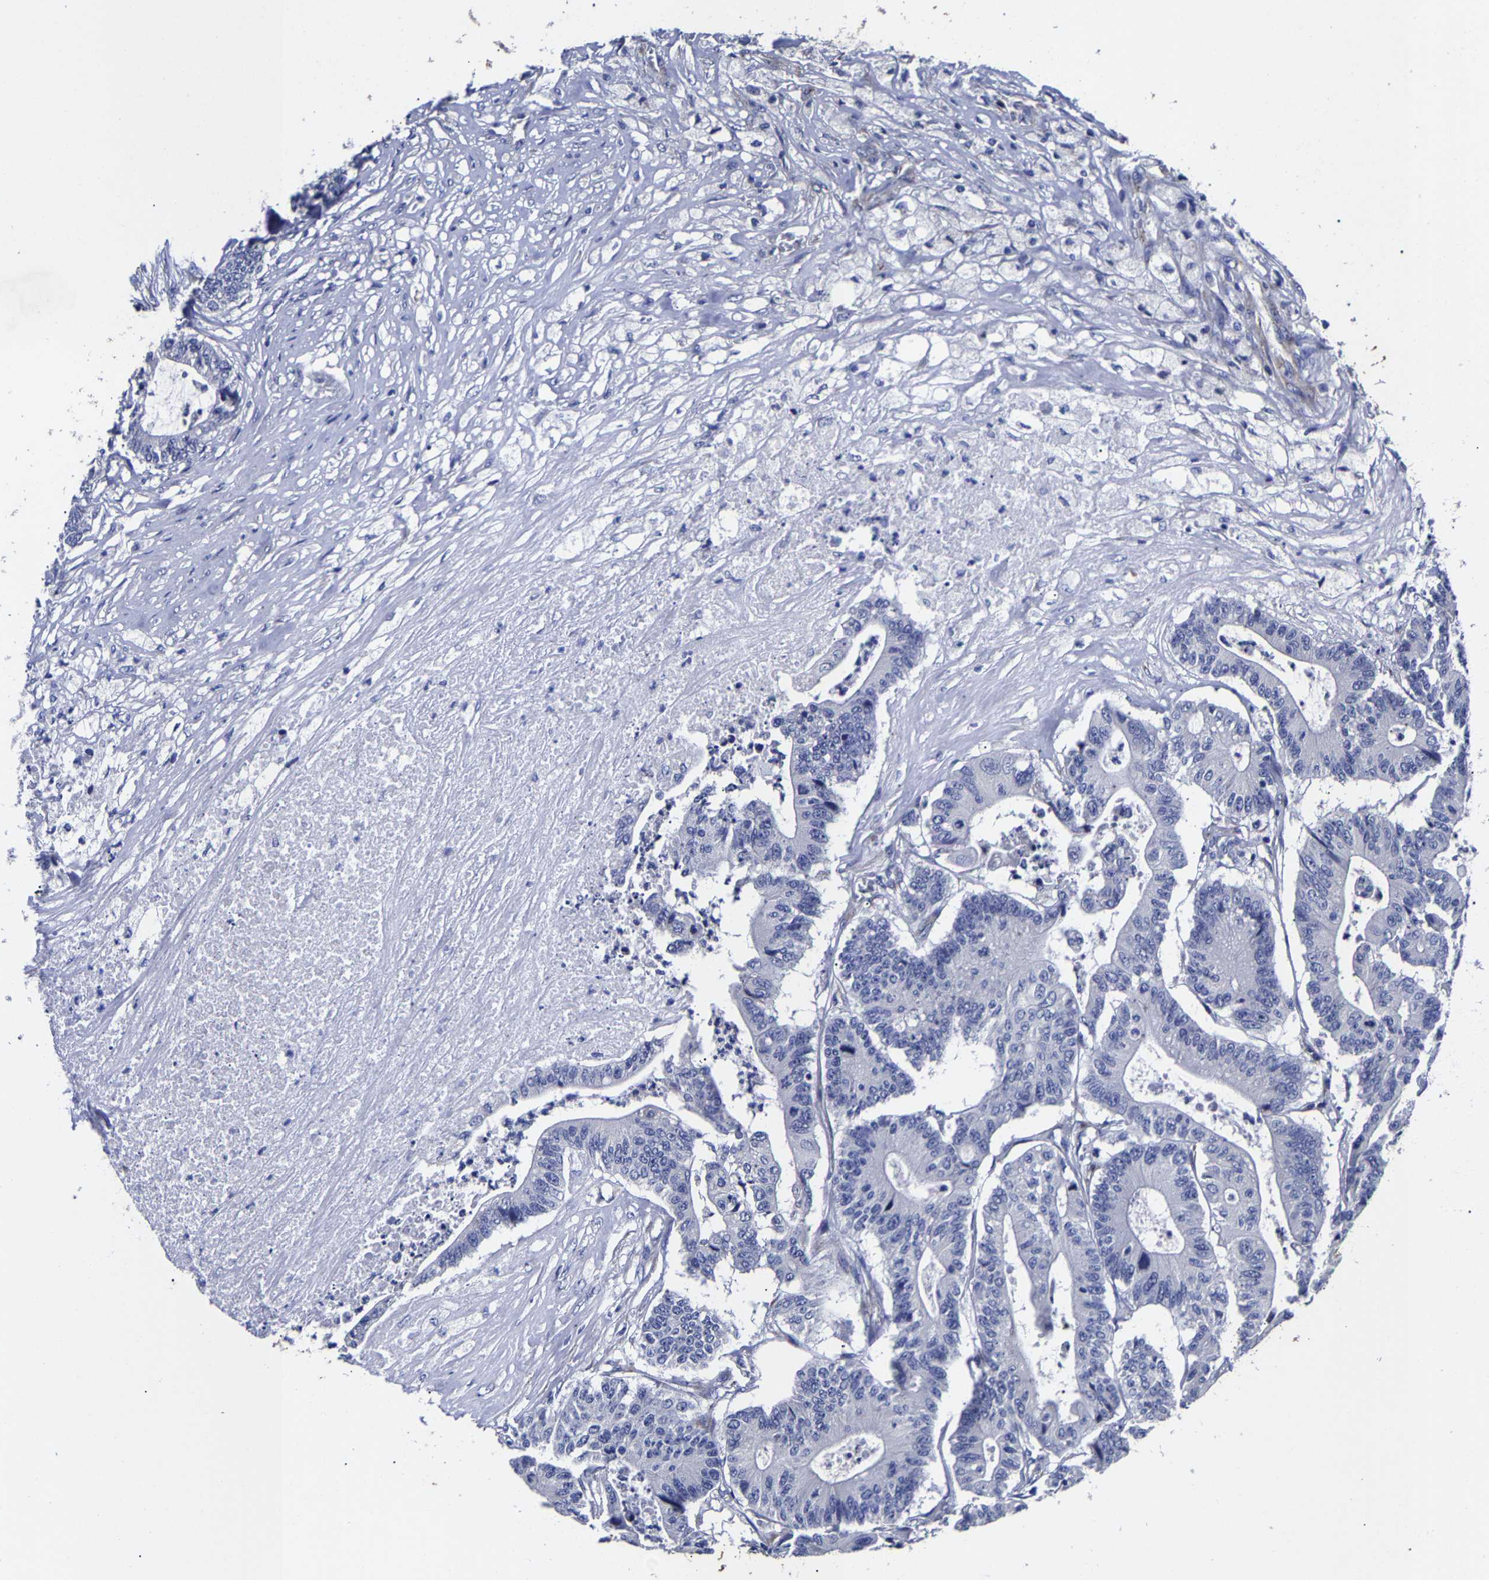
{"staining": {"intensity": "negative", "quantity": "none", "location": "none"}, "tissue": "colorectal cancer", "cell_type": "Tumor cells", "image_type": "cancer", "snomed": [{"axis": "morphology", "description": "Adenocarcinoma, NOS"}, {"axis": "topography", "description": "Colon"}], "caption": "Immunohistochemistry (IHC) of human colorectal adenocarcinoma exhibits no staining in tumor cells.", "gene": "AASS", "patient": {"sex": "female", "age": 84}}